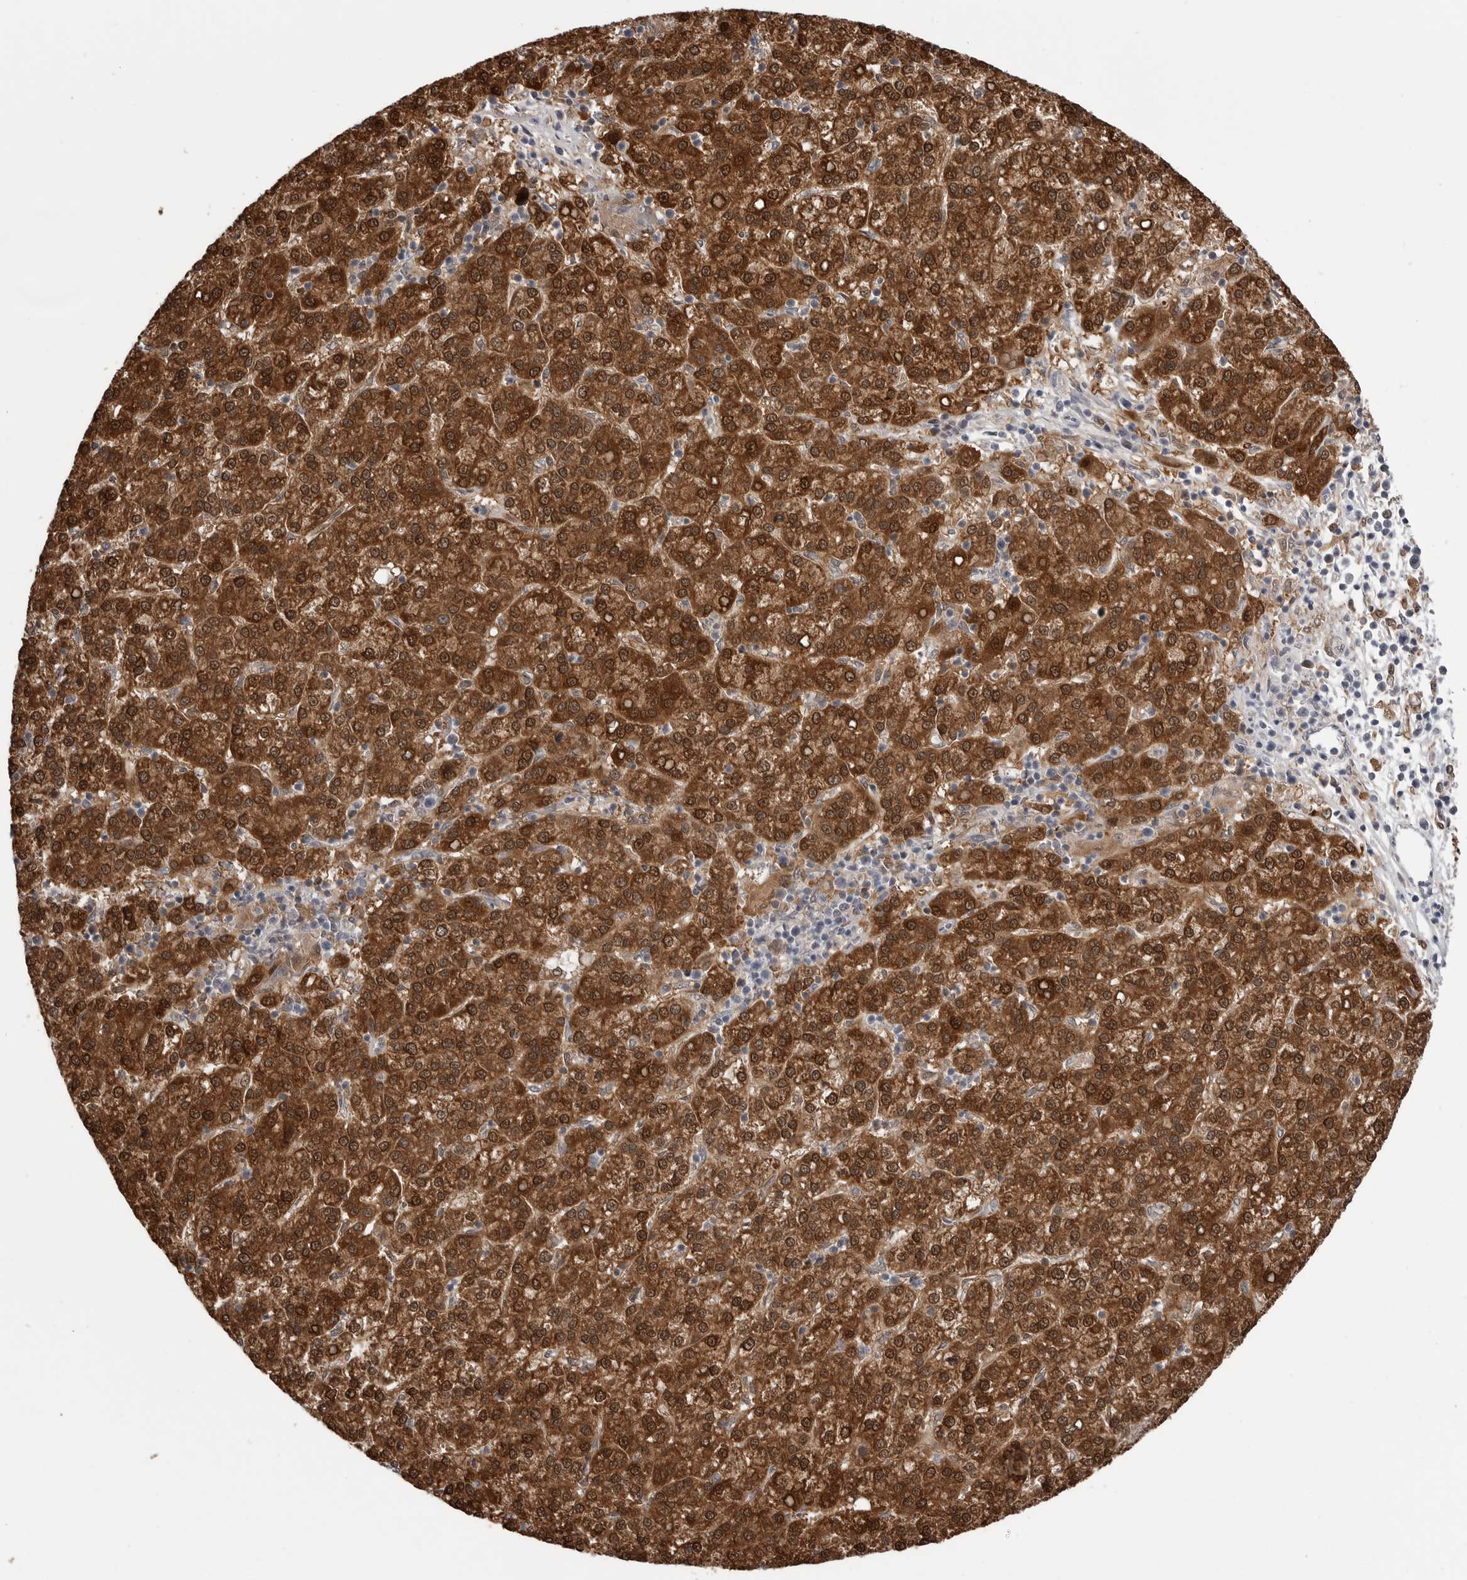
{"staining": {"intensity": "strong", "quantity": ">75%", "location": "cytoplasmic/membranous,nuclear"}, "tissue": "liver cancer", "cell_type": "Tumor cells", "image_type": "cancer", "snomed": [{"axis": "morphology", "description": "Carcinoma, Hepatocellular, NOS"}, {"axis": "topography", "description": "Liver"}], "caption": "IHC photomicrograph of liver hepatocellular carcinoma stained for a protein (brown), which shows high levels of strong cytoplasmic/membranous and nuclear staining in about >75% of tumor cells.", "gene": "PNPO", "patient": {"sex": "female", "age": 58}}